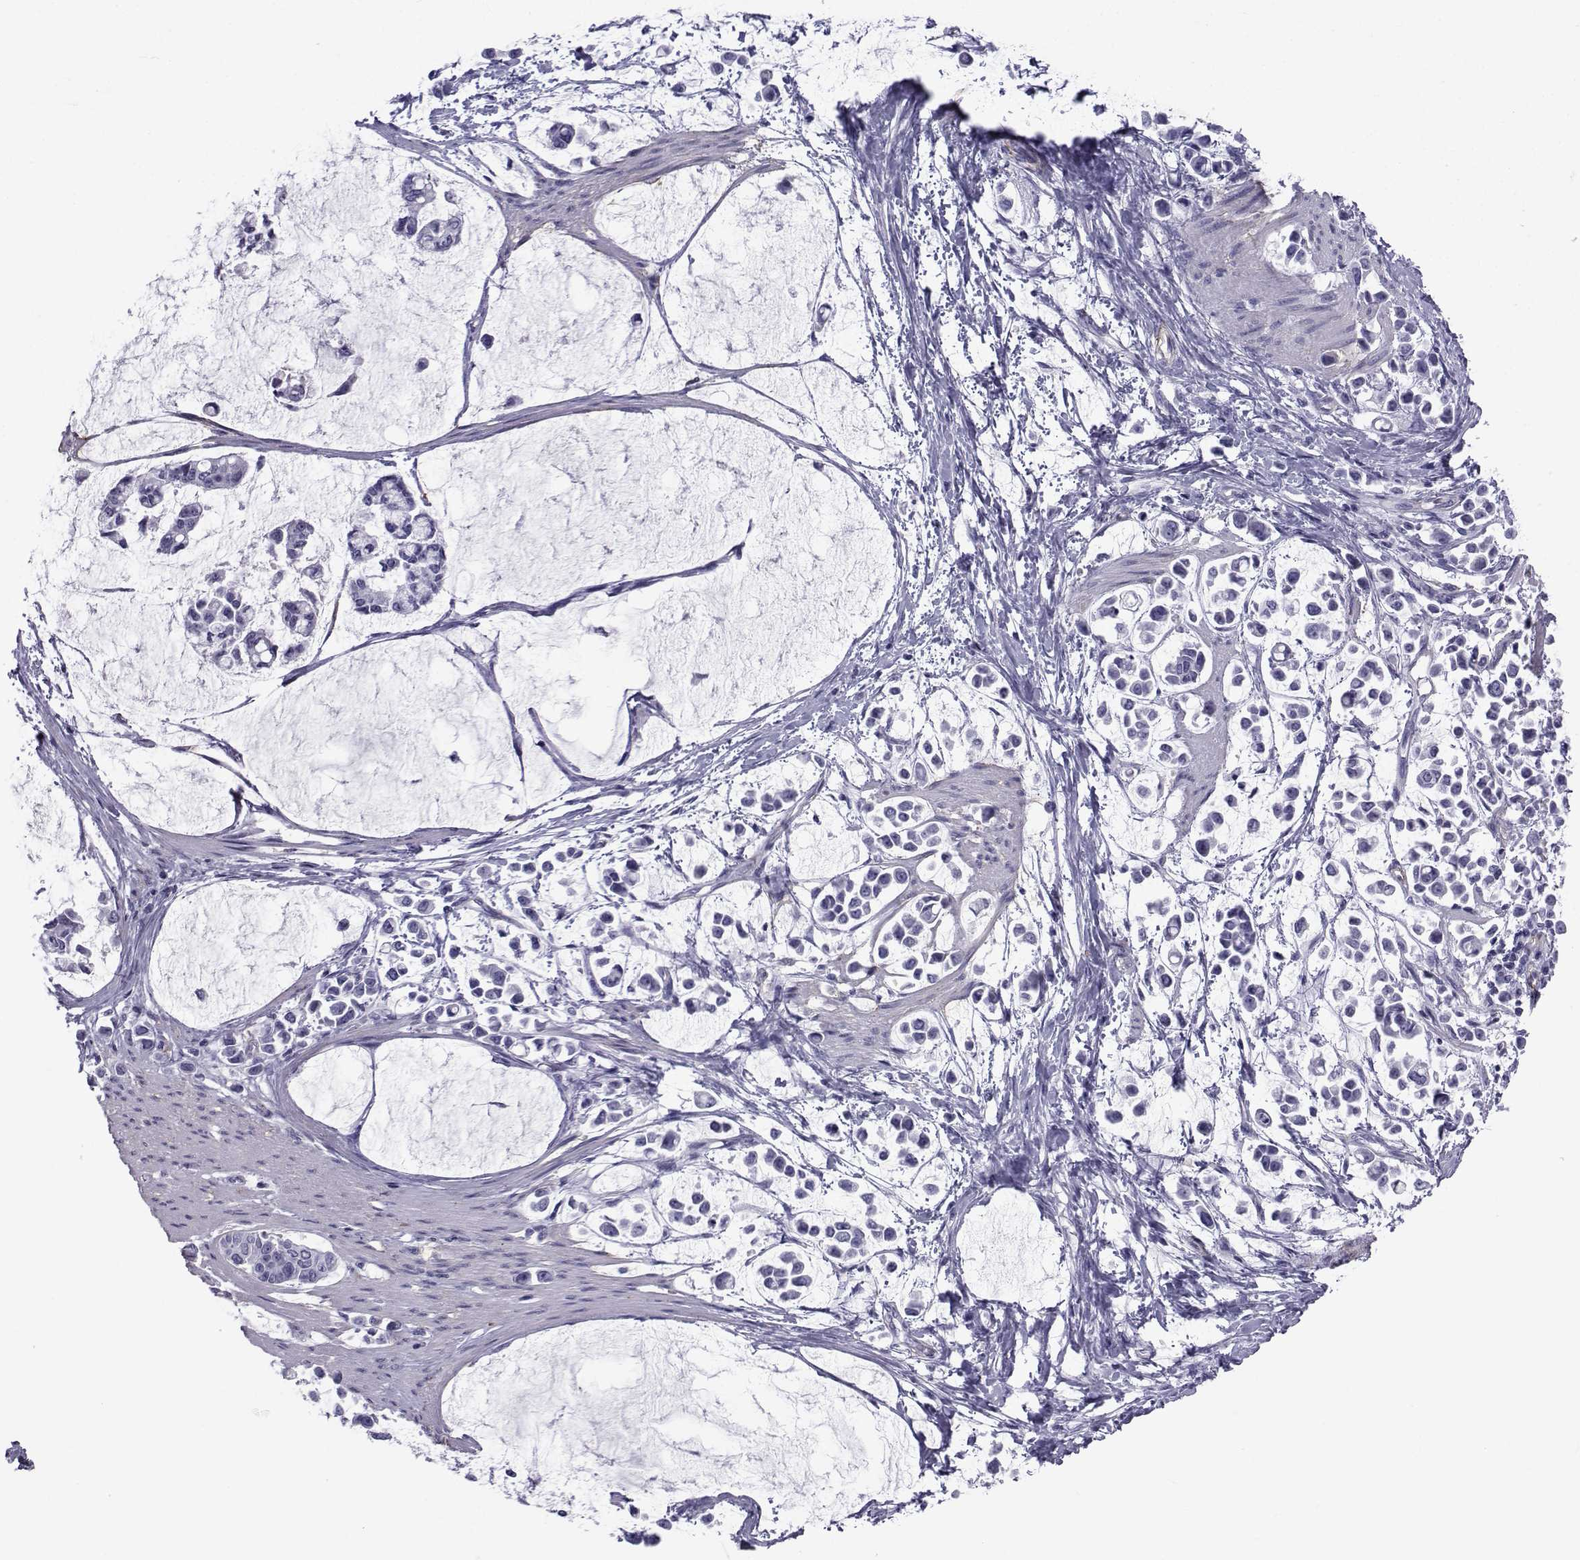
{"staining": {"intensity": "negative", "quantity": "none", "location": "none"}, "tissue": "stomach cancer", "cell_type": "Tumor cells", "image_type": "cancer", "snomed": [{"axis": "morphology", "description": "Adenocarcinoma, NOS"}, {"axis": "topography", "description": "Stomach"}], "caption": "Tumor cells show no significant protein positivity in adenocarcinoma (stomach). Brightfield microscopy of IHC stained with DAB (brown) and hematoxylin (blue), captured at high magnification.", "gene": "SPANXD", "patient": {"sex": "male", "age": 82}}